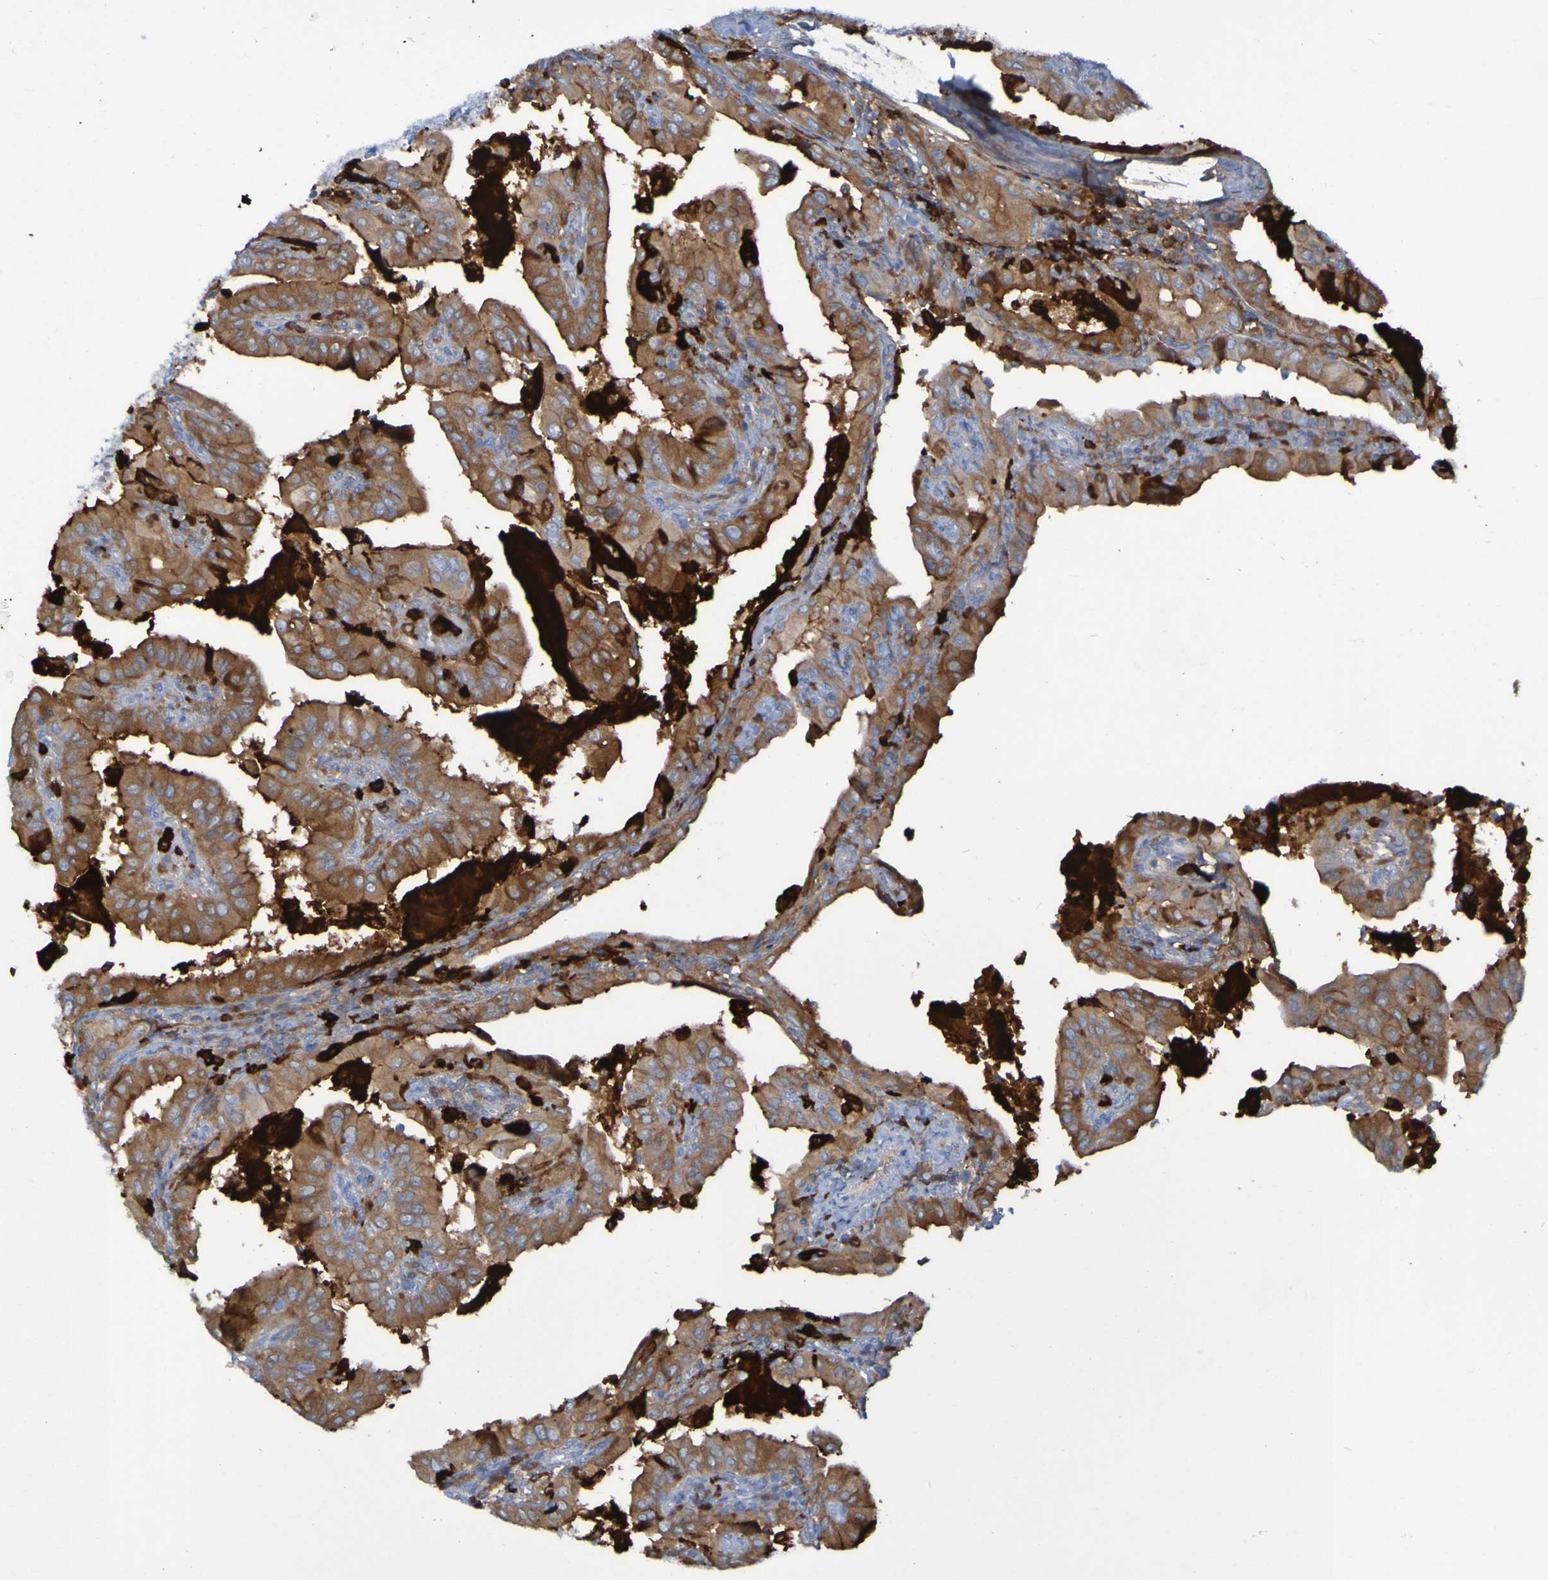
{"staining": {"intensity": "moderate", "quantity": ">75%", "location": "cytoplasmic/membranous"}, "tissue": "thyroid cancer", "cell_type": "Tumor cells", "image_type": "cancer", "snomed": [{"axis": "morphology", "description": "Papillary adenocarcinoma, NOS"}, {"axis": "topography", "description": "Thyroid gland"}], "caption": "Tumor cells show moderate cytoplasmic/membranous staining in about >75% of cells in thyroid cancer (papillary adenocarcinoma).", "gene": "MPPE1", "patient": {"sex": "male", "age": 33}}